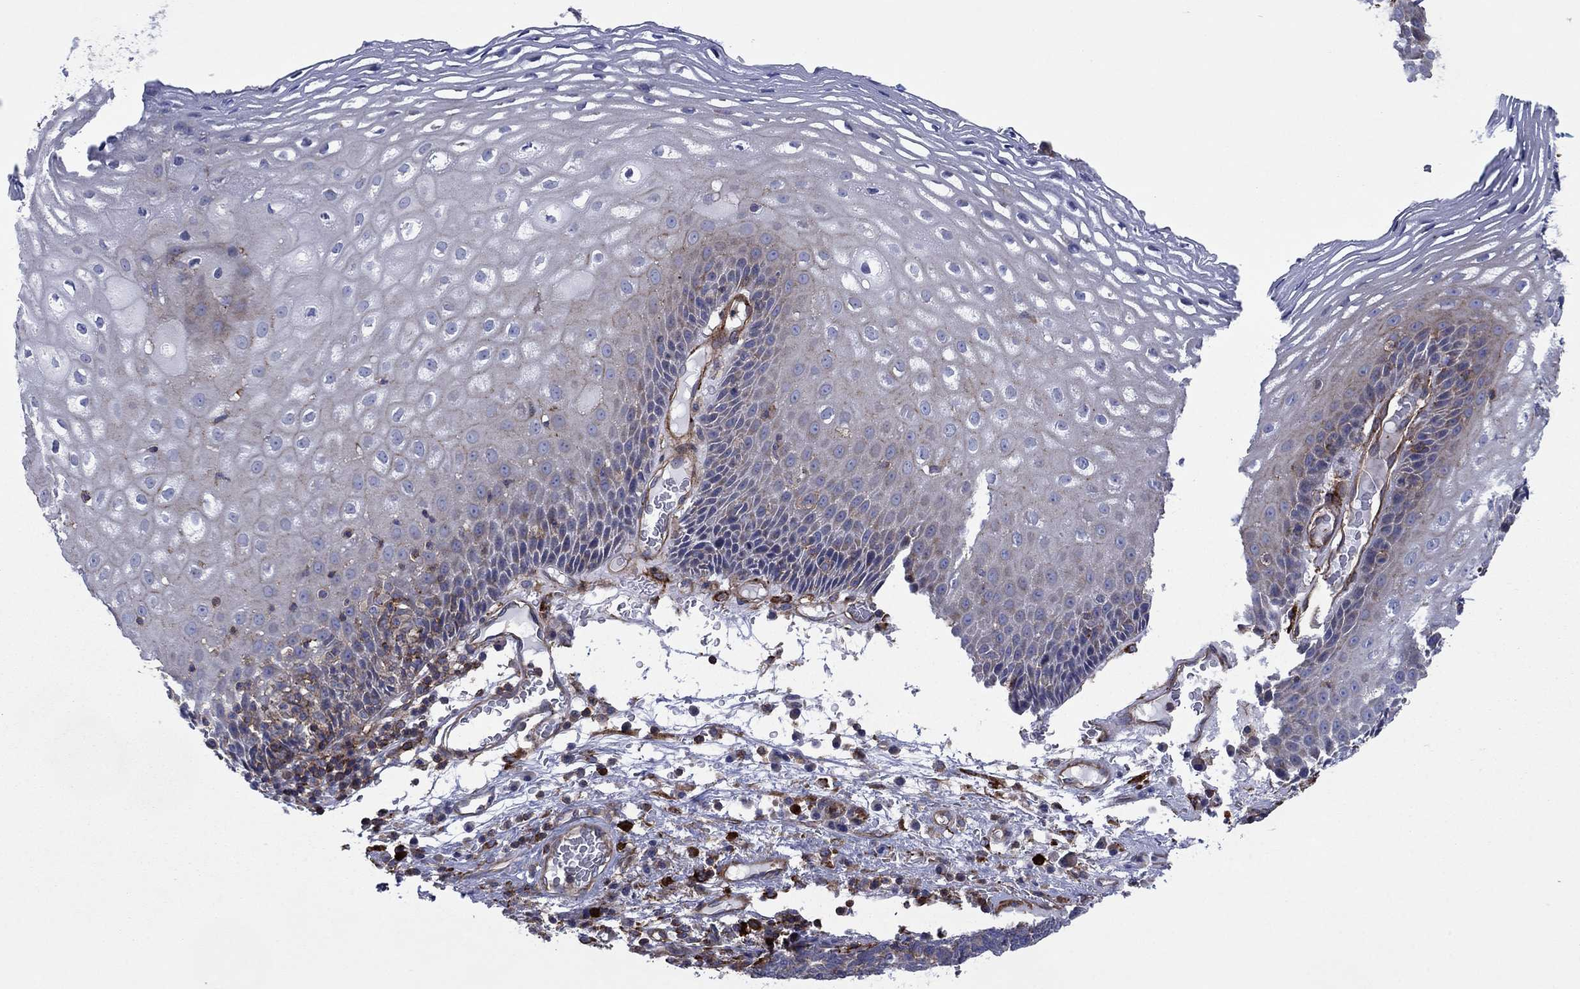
{"staining": {"intensity": "weak", "quantity": "25%-75%", "location": "cytoplasmic/membranous"}, "tissue": "esophagus", "cell_type": "Squamous epithelial cells", "image_type": "normal", "snomed": [{"axis": "morphology", "description": "Normal tissue, NOS"}, {"axis": "topography", "description": "Esophagus"}], "caption": "Squamous epithelial cells demonstrate low levels of weak cytoplasmic/membranous staining in approximately 25%-75% of cells in benign human esophagus. (Brightfield microscopy of DAB IHC at high magnification).", "gene": "PAG1", "patient": {"sex": "male", "age": 76}}